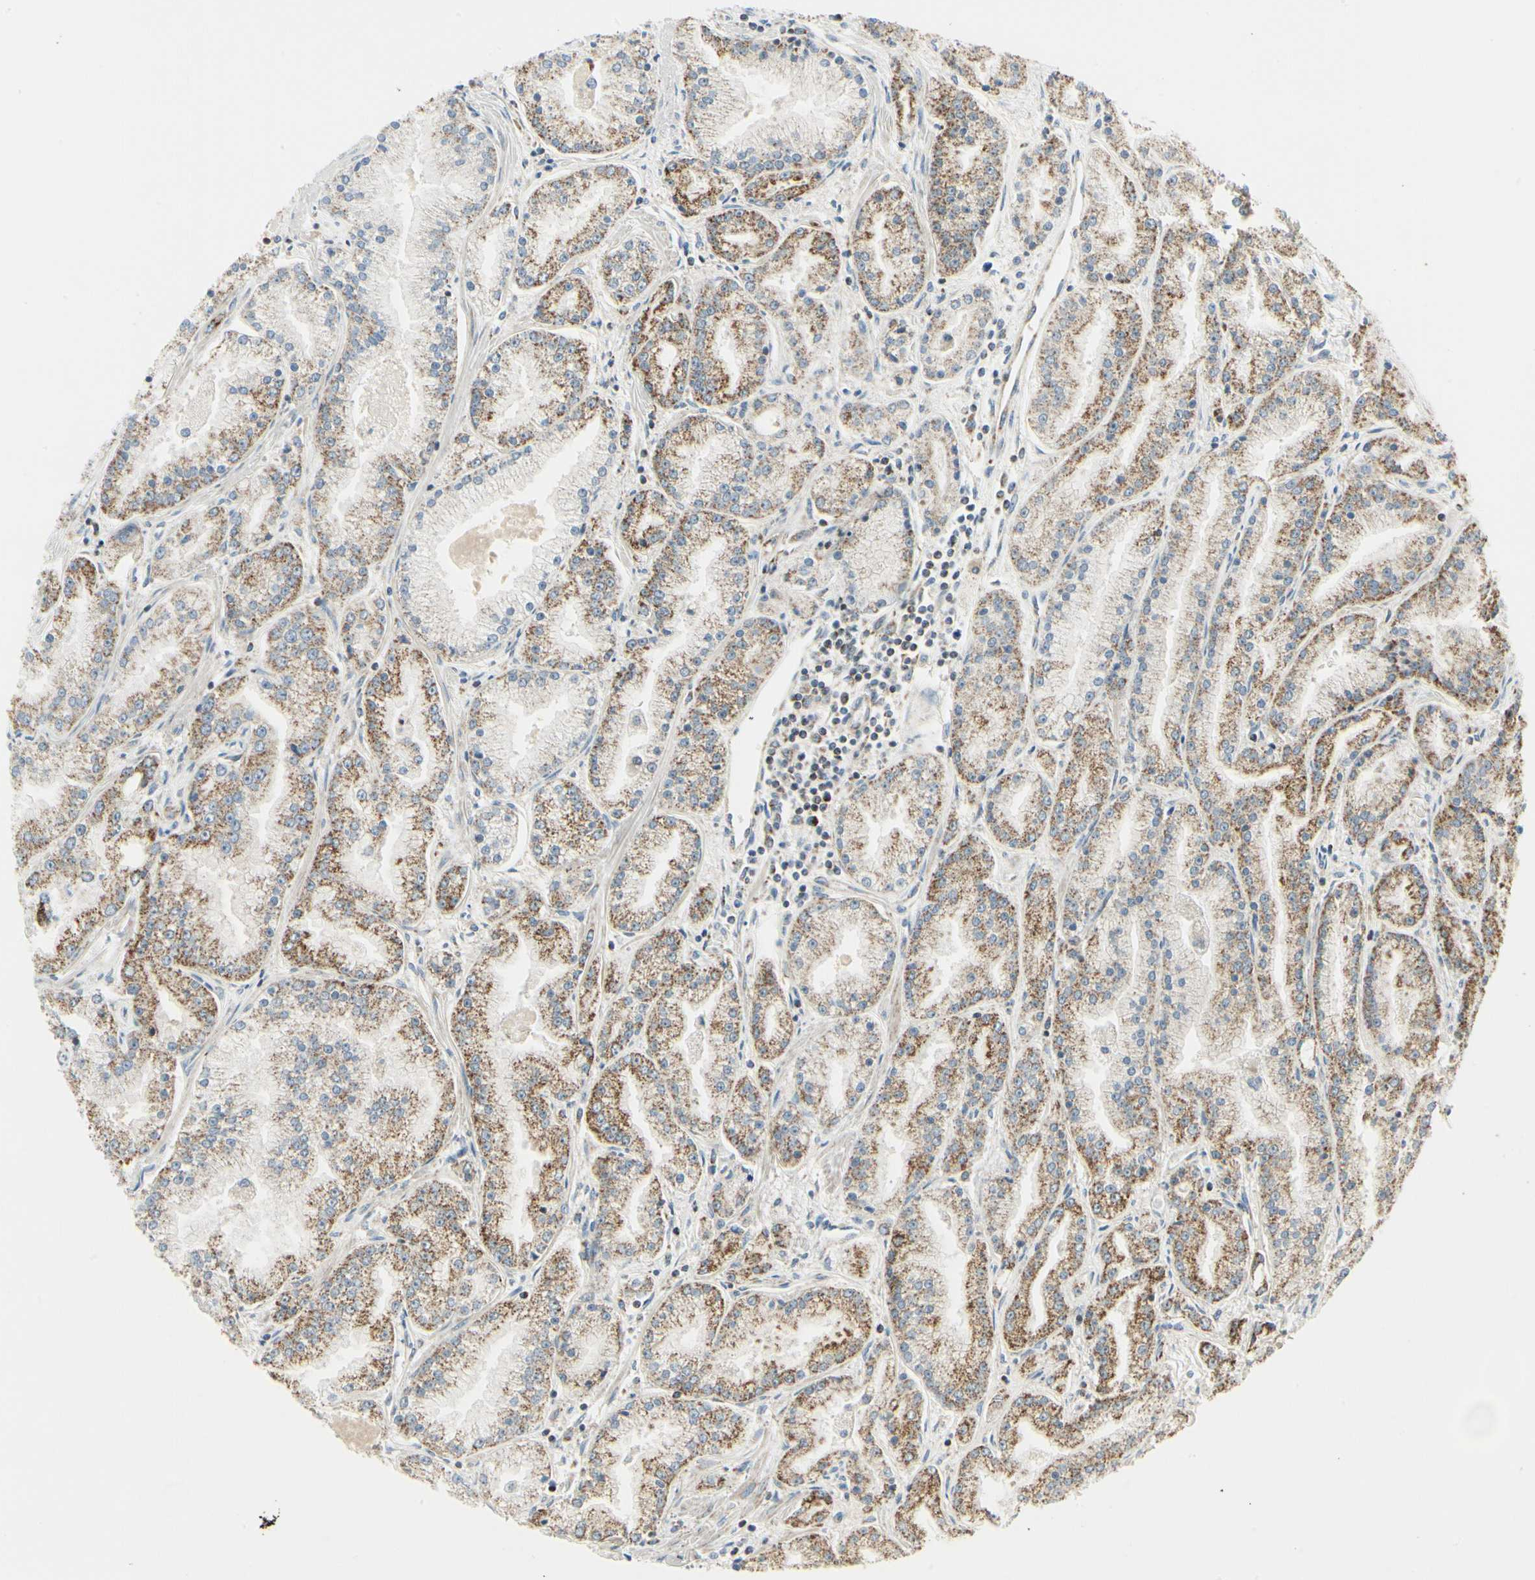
{"staining": {"intensity": "moderate", "quantity": "25%-75%", "location": "cytoplasmic/membranous"}, "tissue": "prostate cancer", "cell_type": "Tumor cells", "image_type": "cancer", "snomed": [{"axis": "morphology", "description": "Adenocarcinoma, High grade"}, {"axis": "topography", "description": "Prostate"}], "caption": "High-power microscopy captured an IHC micrograph of high-grade adenocarcinoma (prostate), revealing moderate cytoplasmic/membranous expression in approximately 25%-75% of tumor cells. (brown staining indicates protein expression, while blue staining denotes nuclei).", "gene": "ANKS6", "patient": {"sex": "male", "age": 61}}